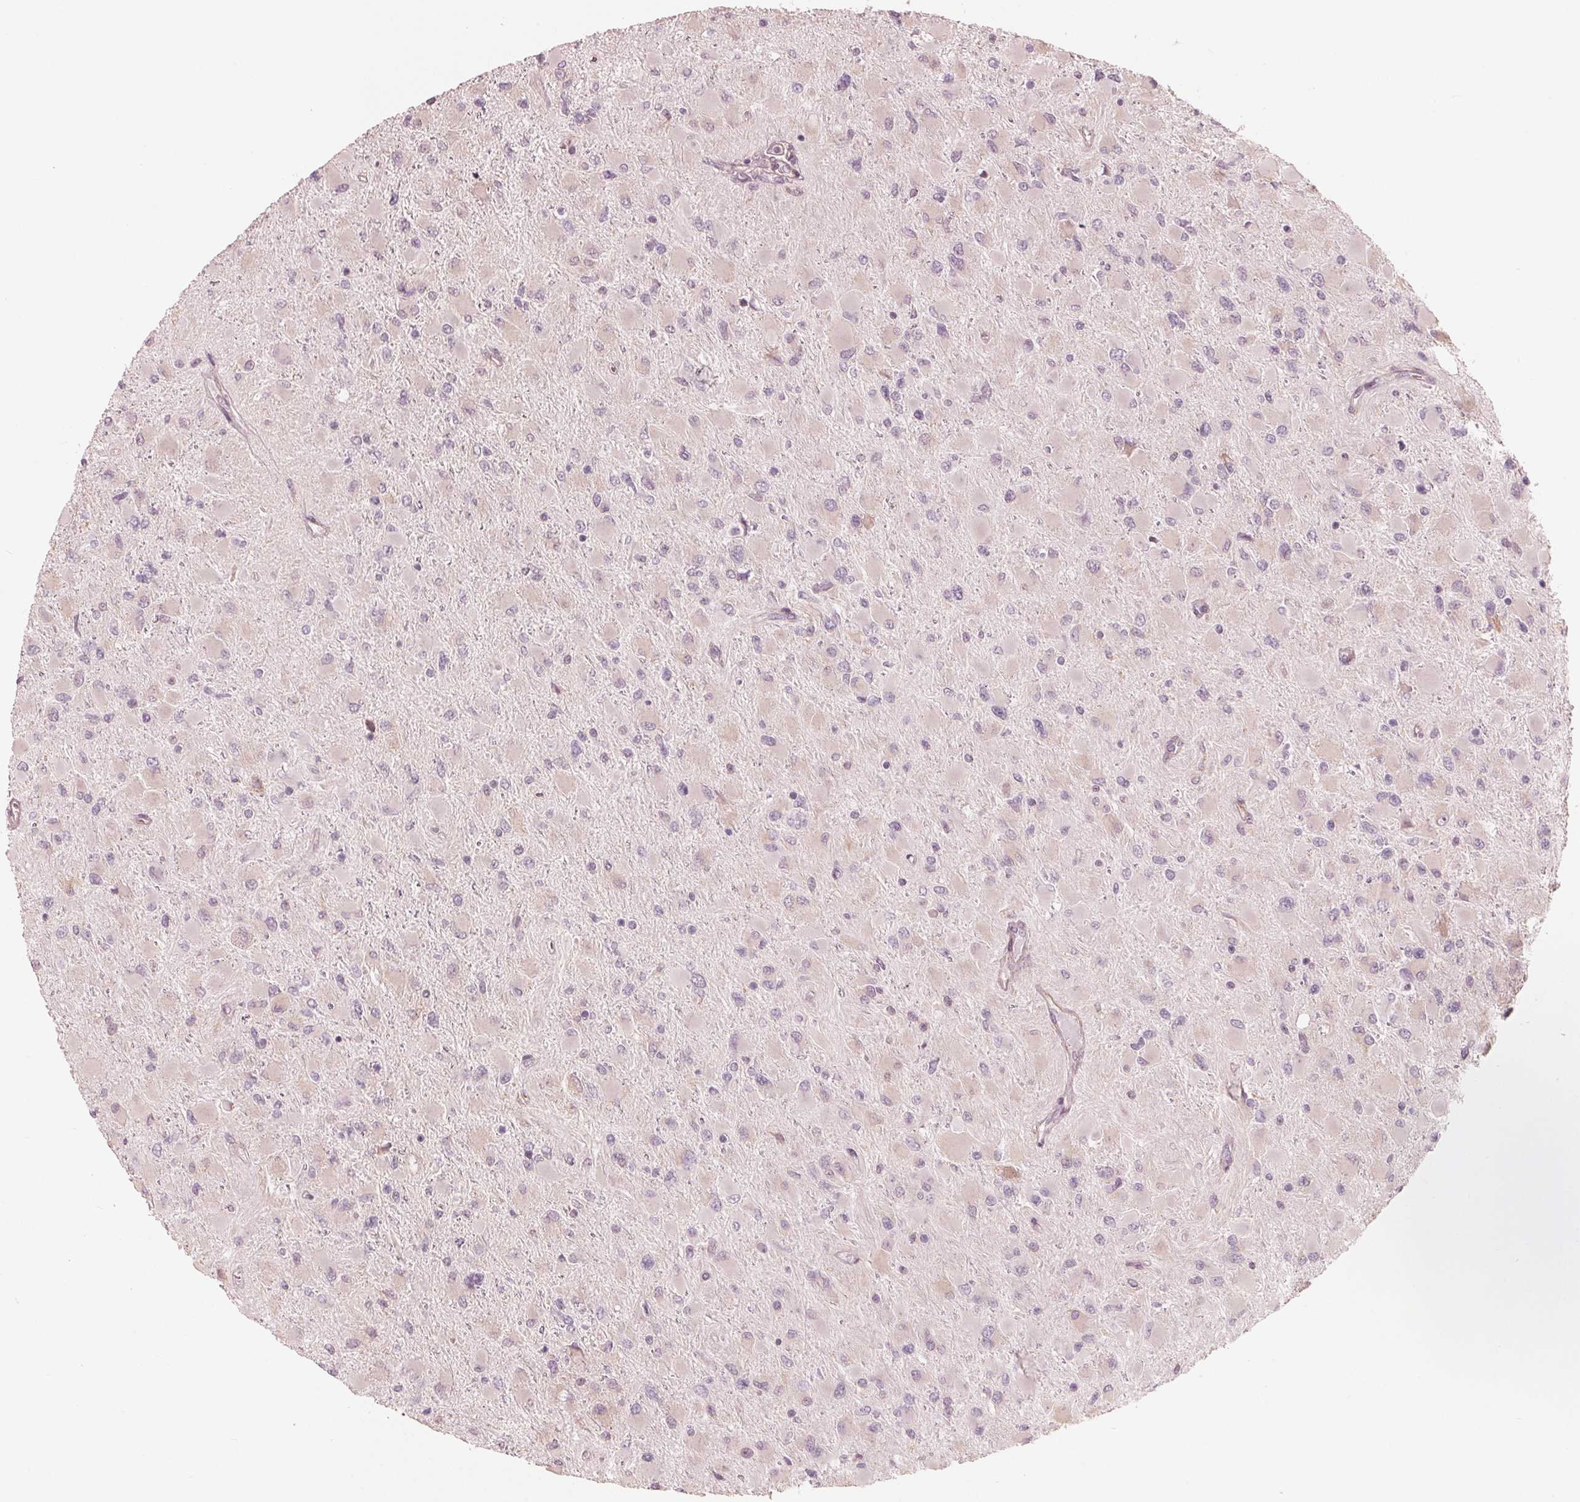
{"staining": {"intensity": "negative", "quantity": "none", "location": "none"}, "tissue": "glioma", "cell_type": "Tumor cells", "image_type": "cancer", "snomed": [{"axis": "morphology", "description": "Glioma, malignant, High grade"}, {"axis": "topography", "description": "Cerebral cortex"}], "caption": "A photomicrograph of malignant high-grade glioma stained for a protein demonstrates no brown staining in tumor cells. (Stains: DAB (3,3'-diaminobenzidine) IHC with hematoxylin counter stain, Microscopy: brightfield microscopy at high magnification).", "gene": "MIER3", "patient": {"sex": "female", "age": 36}}